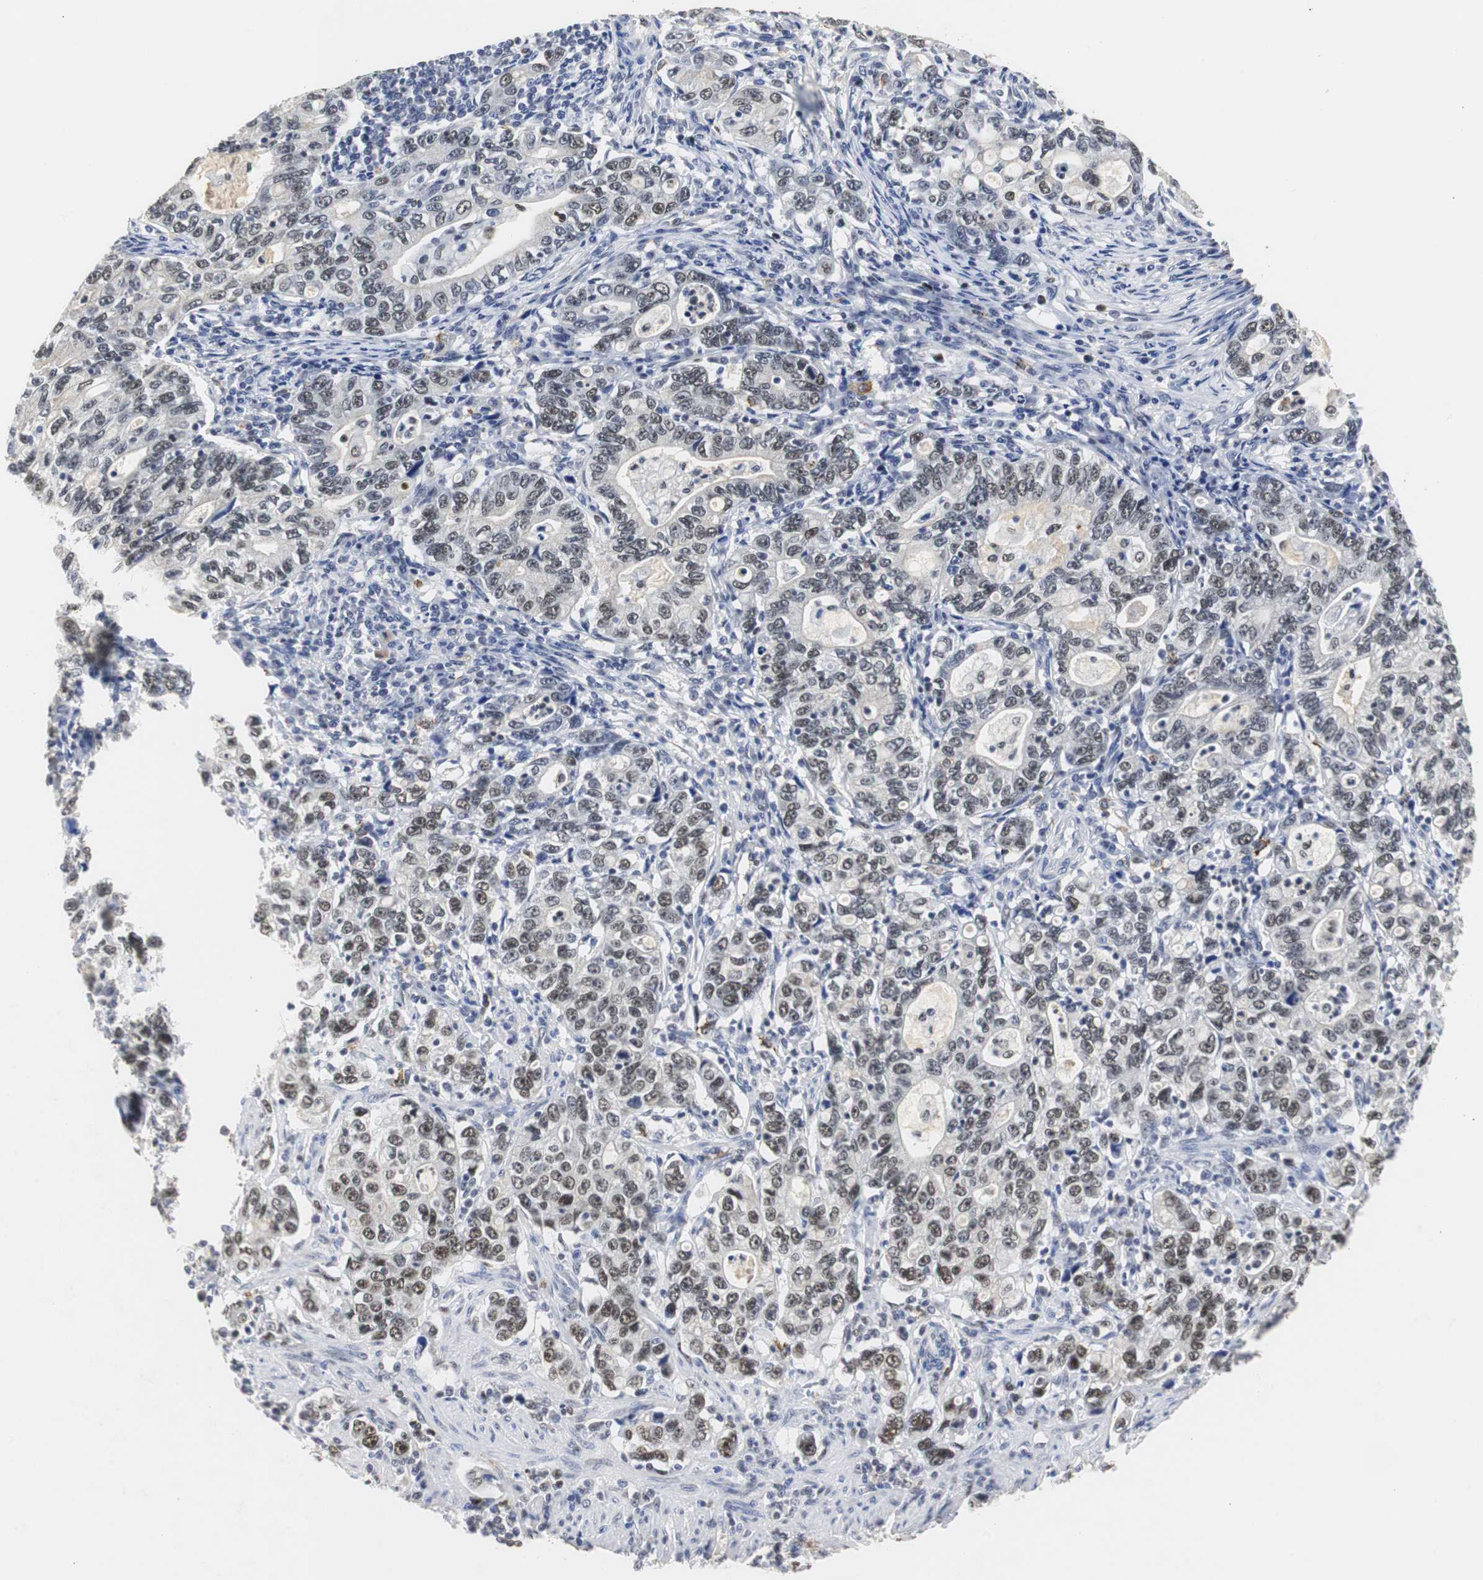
{"staining": {"intensity": "moderate", "quantity": "25%-75%", "location": "nuclear"}, "tissue": "stomach cancer", "cell_type": "Tumor cells", "image_type": "cancer", "snomed": [{"axis": "morphology", "description": "Adenocarcinoma, NOS"}, {"axis": "topography", "description": "Stomach, lower"}], "caption": "Stomach cancer (adenocarcinoma) tissue displays moderate nuclear positivity in about 25%-75% of tumor cells", "gene": "ZFC3H1", "patient": {"sex": "female", "age": 72}}